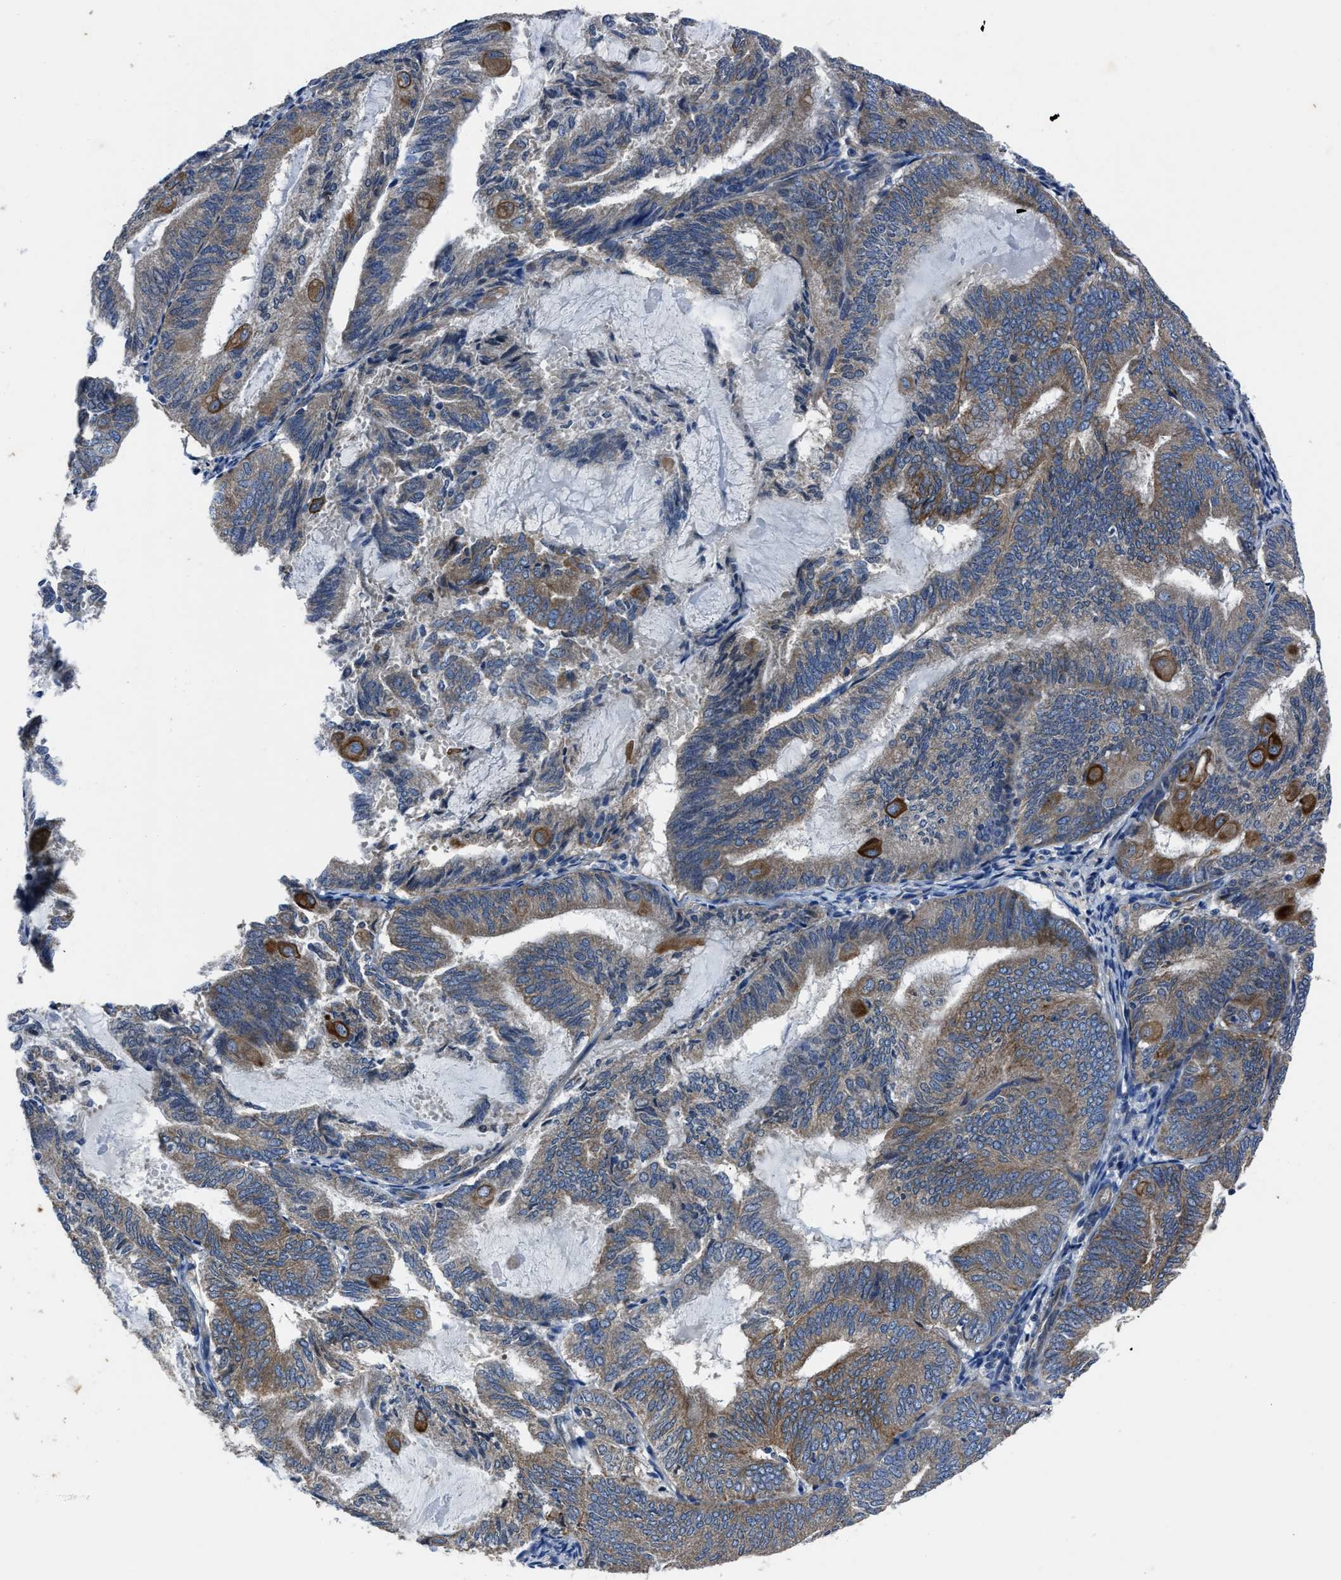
{"staining": {"intensity": "weak", "quantity": "25%-75%", "location": "cytoplasmic/membranous"}, "tissue": "endometrial cancer", "cell_type": "Tumor cells", "image_type": "cancer", "snomed": [{"axis": "morphology", "description": "Adenocarcinoma, NOS"}, {"axis": "topography", "description": "Endometrium"}], "caption": "Human adenocarcinoma (endometrial) stained with a protein marker exhibits weak staining in tumor cells.", "gene": "ERC1", "patient": {"sex": "female", "age": 81}}